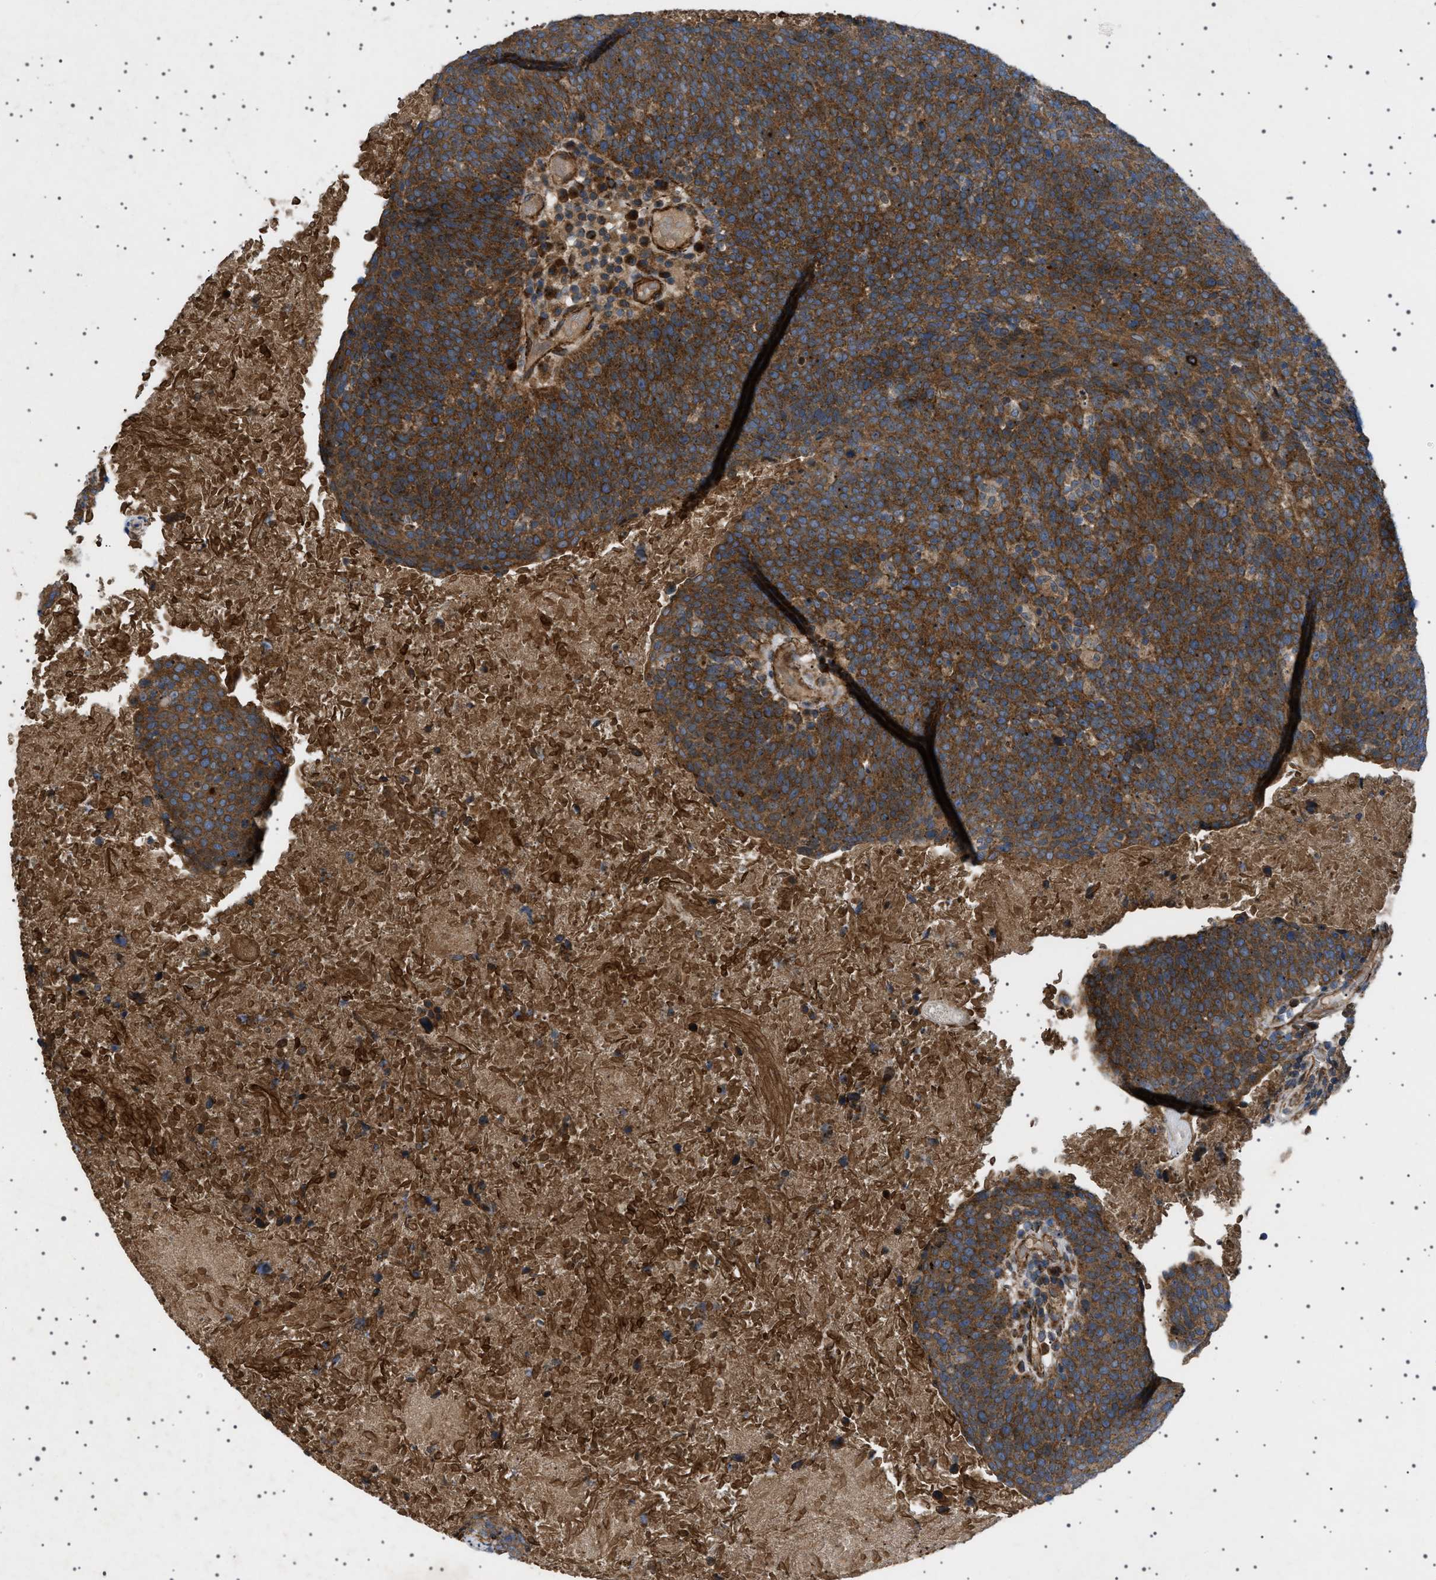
{"staining": {"intensity": "strong", "quantity": ">75%", "location": "cytoplasmic/membranous"}, "tissue": "head and neck cancer", "cell_type": "Tumor cells", "image_type": "cancer", "snomed": [{"axis": "morphology", "description": "Squamous cell carcinoma, NOS"}, {"axis": "morphology", "description": "Squamous cell carcinoma, metastatic, NOS"}, {"axis": "topography", "description": "Lymph node"}, {"axis": "topography", "description": "Head-Neck"}], "caption": "High-magnification brightfield microscopy of head and neck cancer (metastatic squamous cell carcinoma) stained with DAB (brown) and counterstained with hematoxylin (blue). tumor cells exhibit strong cytoplasmic/membranous positivity is seen in approximately>75% of cells. (DAB IHC with brightfield microscopy, high magnification).", "gene": "CCDC186", "patient": {"sex": "male", "age": 62}}